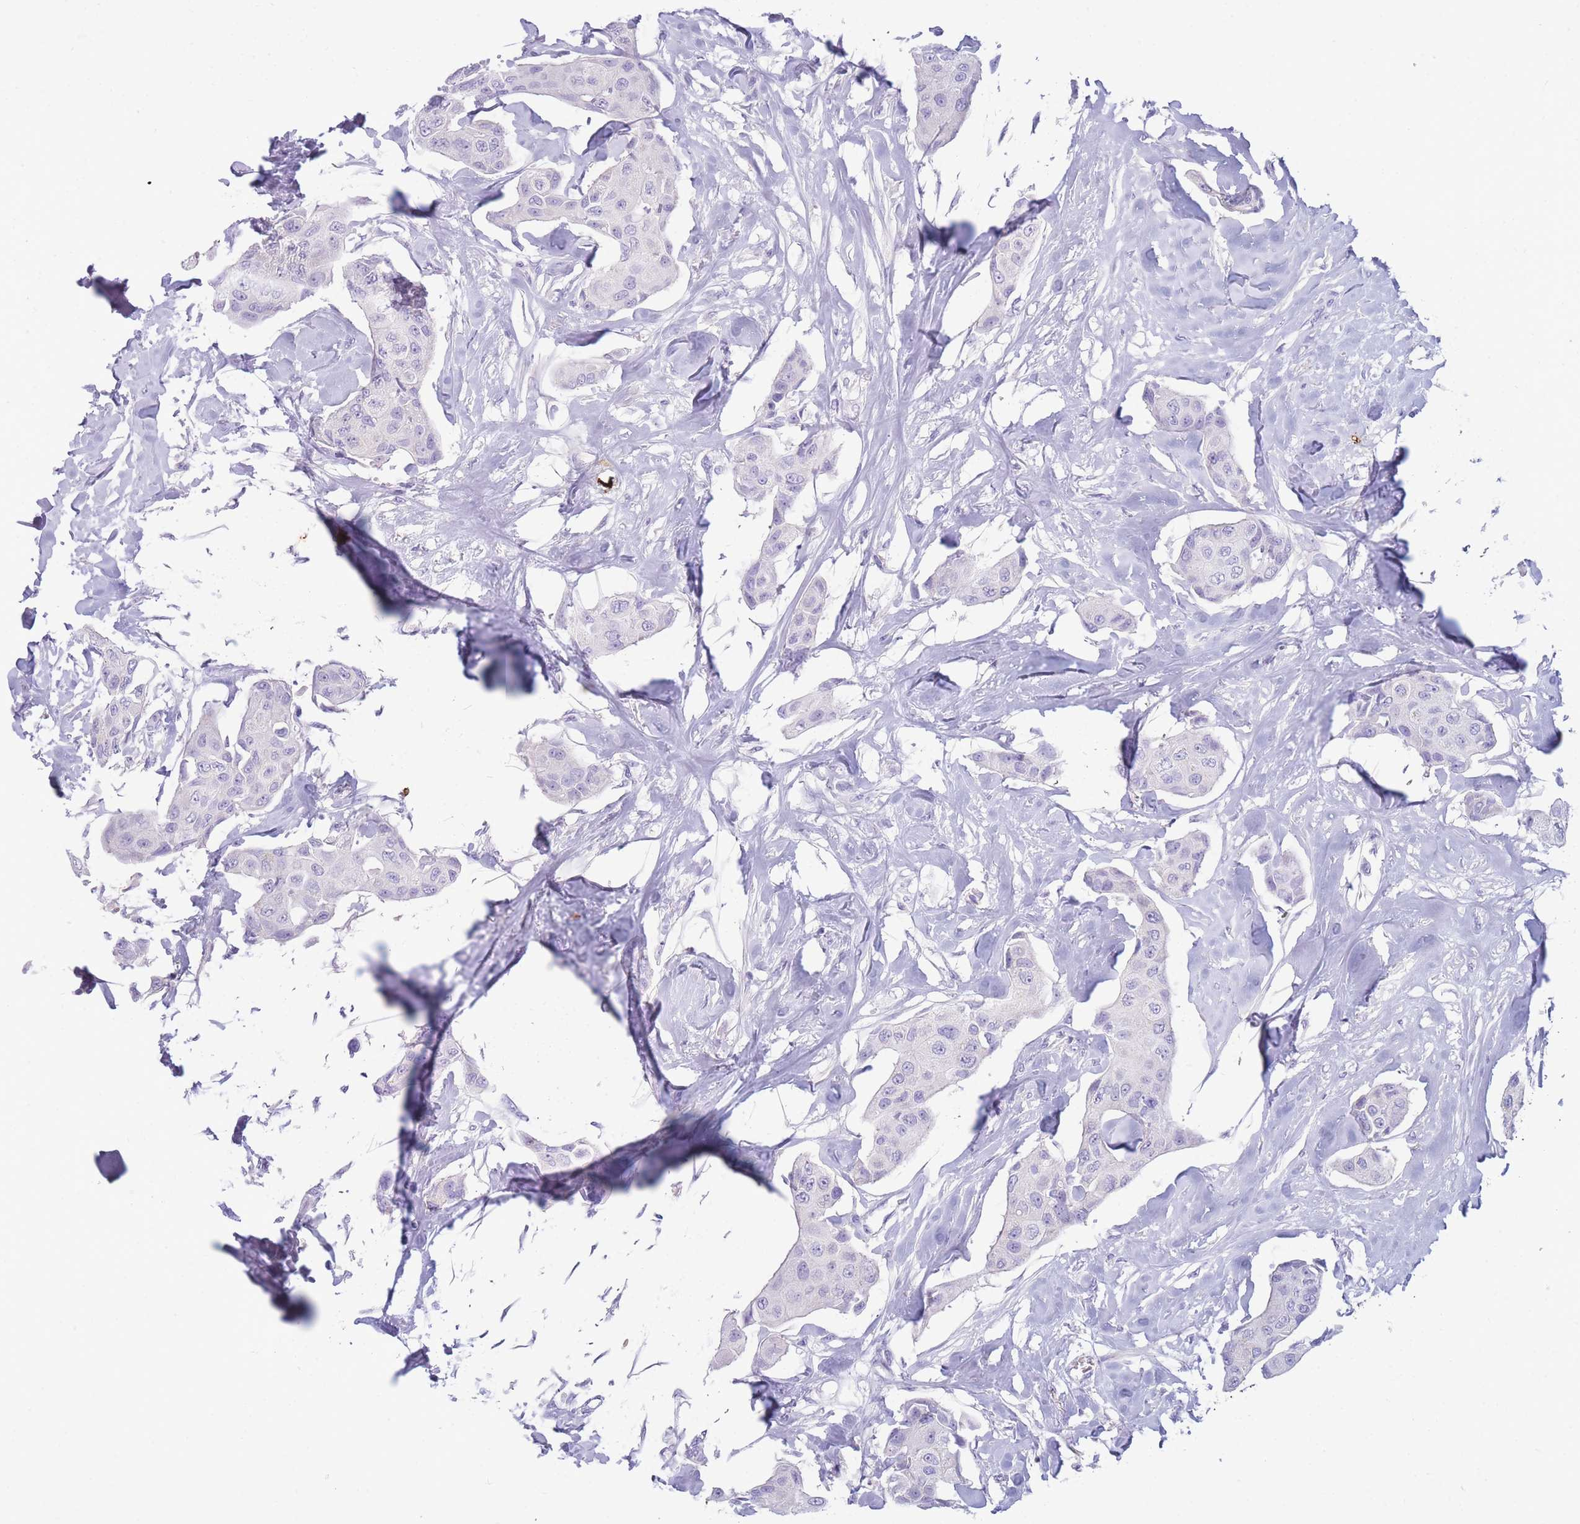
{"staining": {"intensity": "negative", "quantity": "none", "location": "none"}, "tissue": "breast cancer", "cell_type": "Tumor cells", "image_type": "cancer", "snomed": [{"axis": "morphology", "description": "Duct carcinoma"}, {"axis": "topography", "description": "Breast"}, {"axis": "topography", "description": "Lymph node"}], "caption": "IHC micrograph of human breast infiltrating ductal carcinoma stained for a protein (brown), which exhibits no positivity in tumor cells.", "gene": "TPSAB1", "patient": {"sex": "female", "age": 80}}